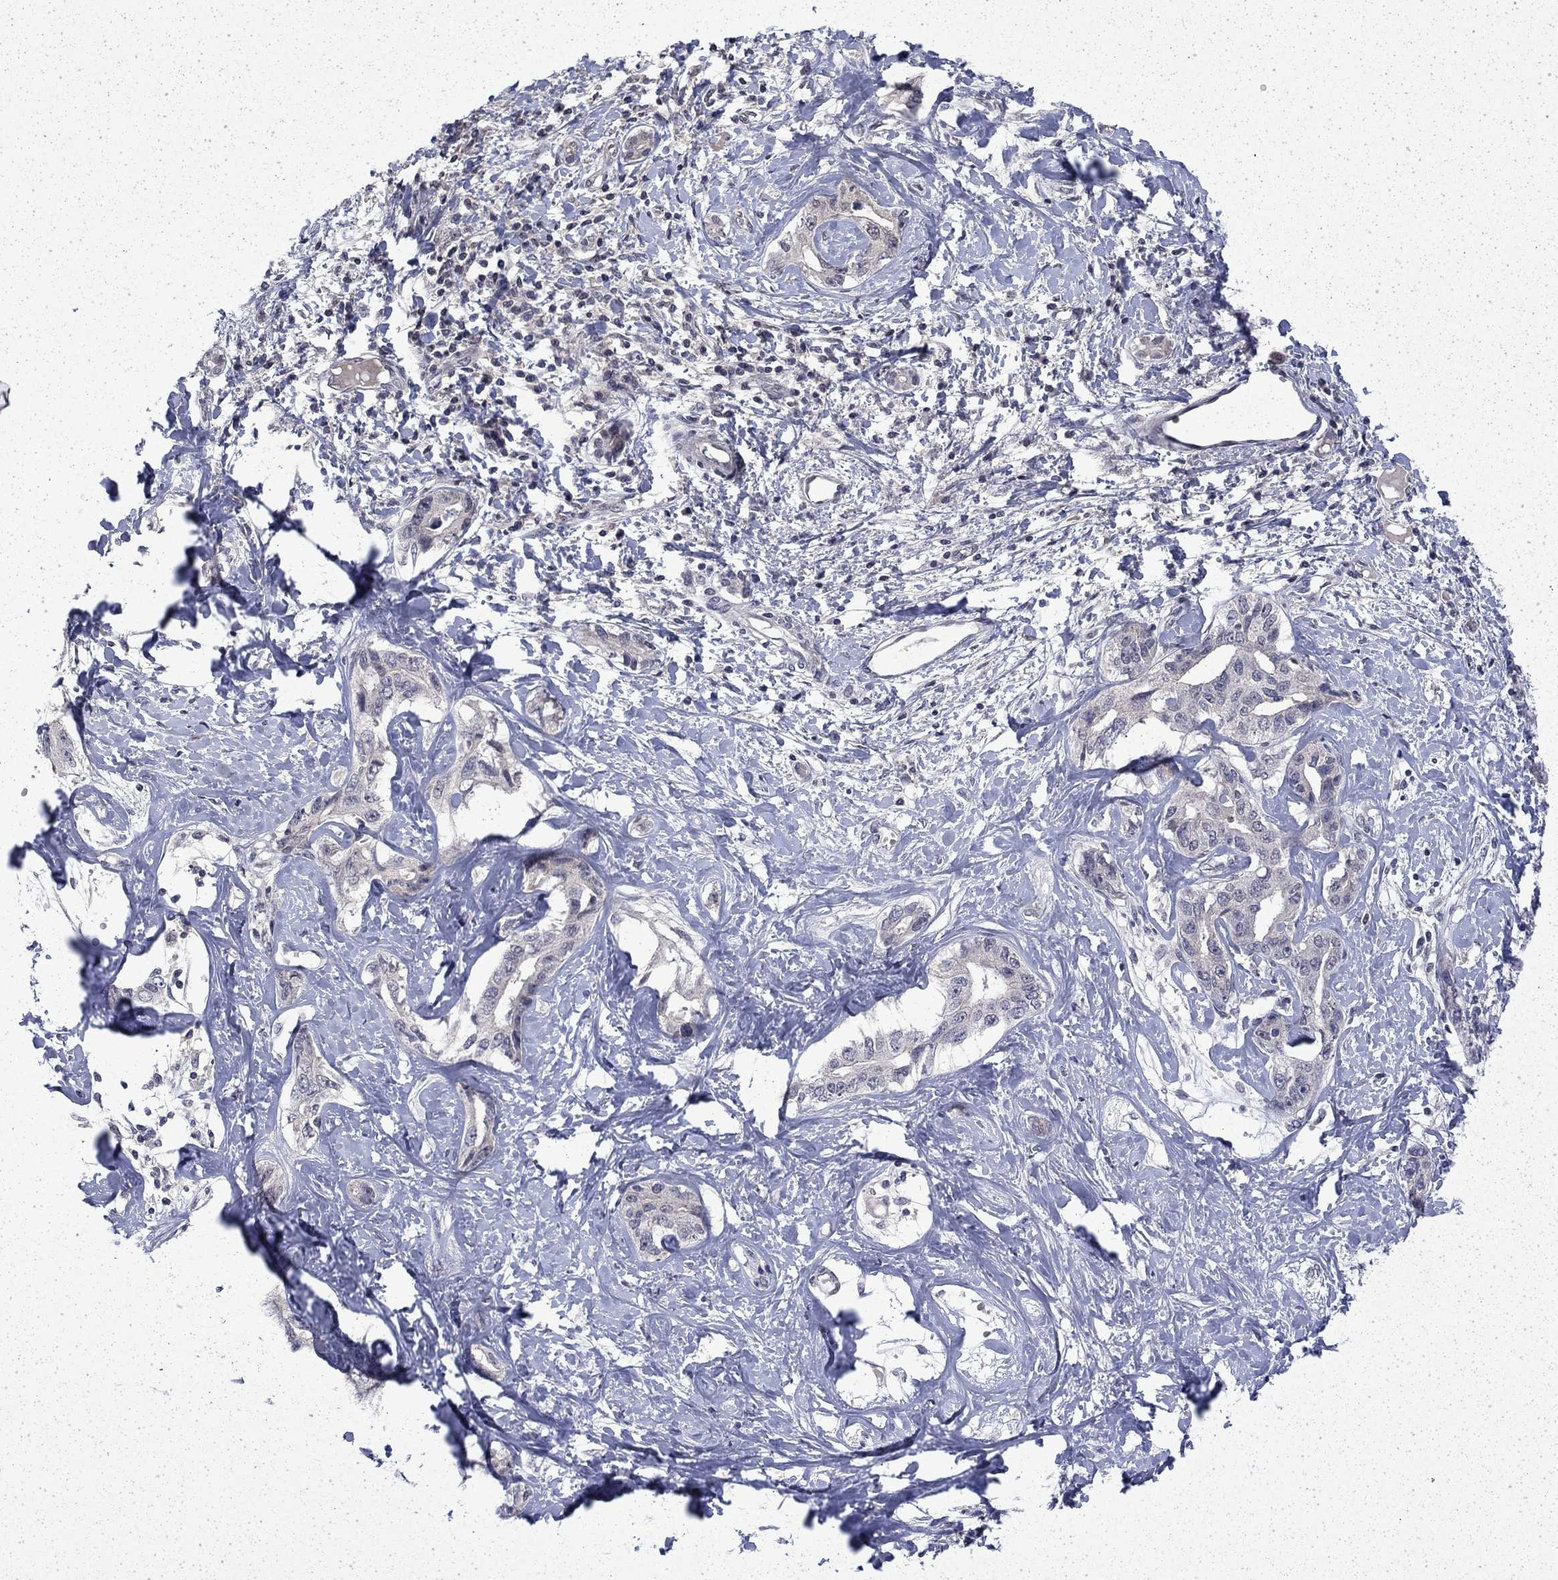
{"staining": {"intensity": "negative", "quantity": "none", "location": "none"}, "tissue": "liver cancer", "cell_type": "Tumor cells", "image_type": "cancer", "snomed": [{"axis": "morphology", "description": "Cholangiocarcinoma"}, {"axis": "topography", "description": "Liver"}], "caption": "Tumor cells show no significant protein expression in cholangiocarcinoma (liver).", "gene": "CHAT", "patient": {"sex": "male", "age": 59}}